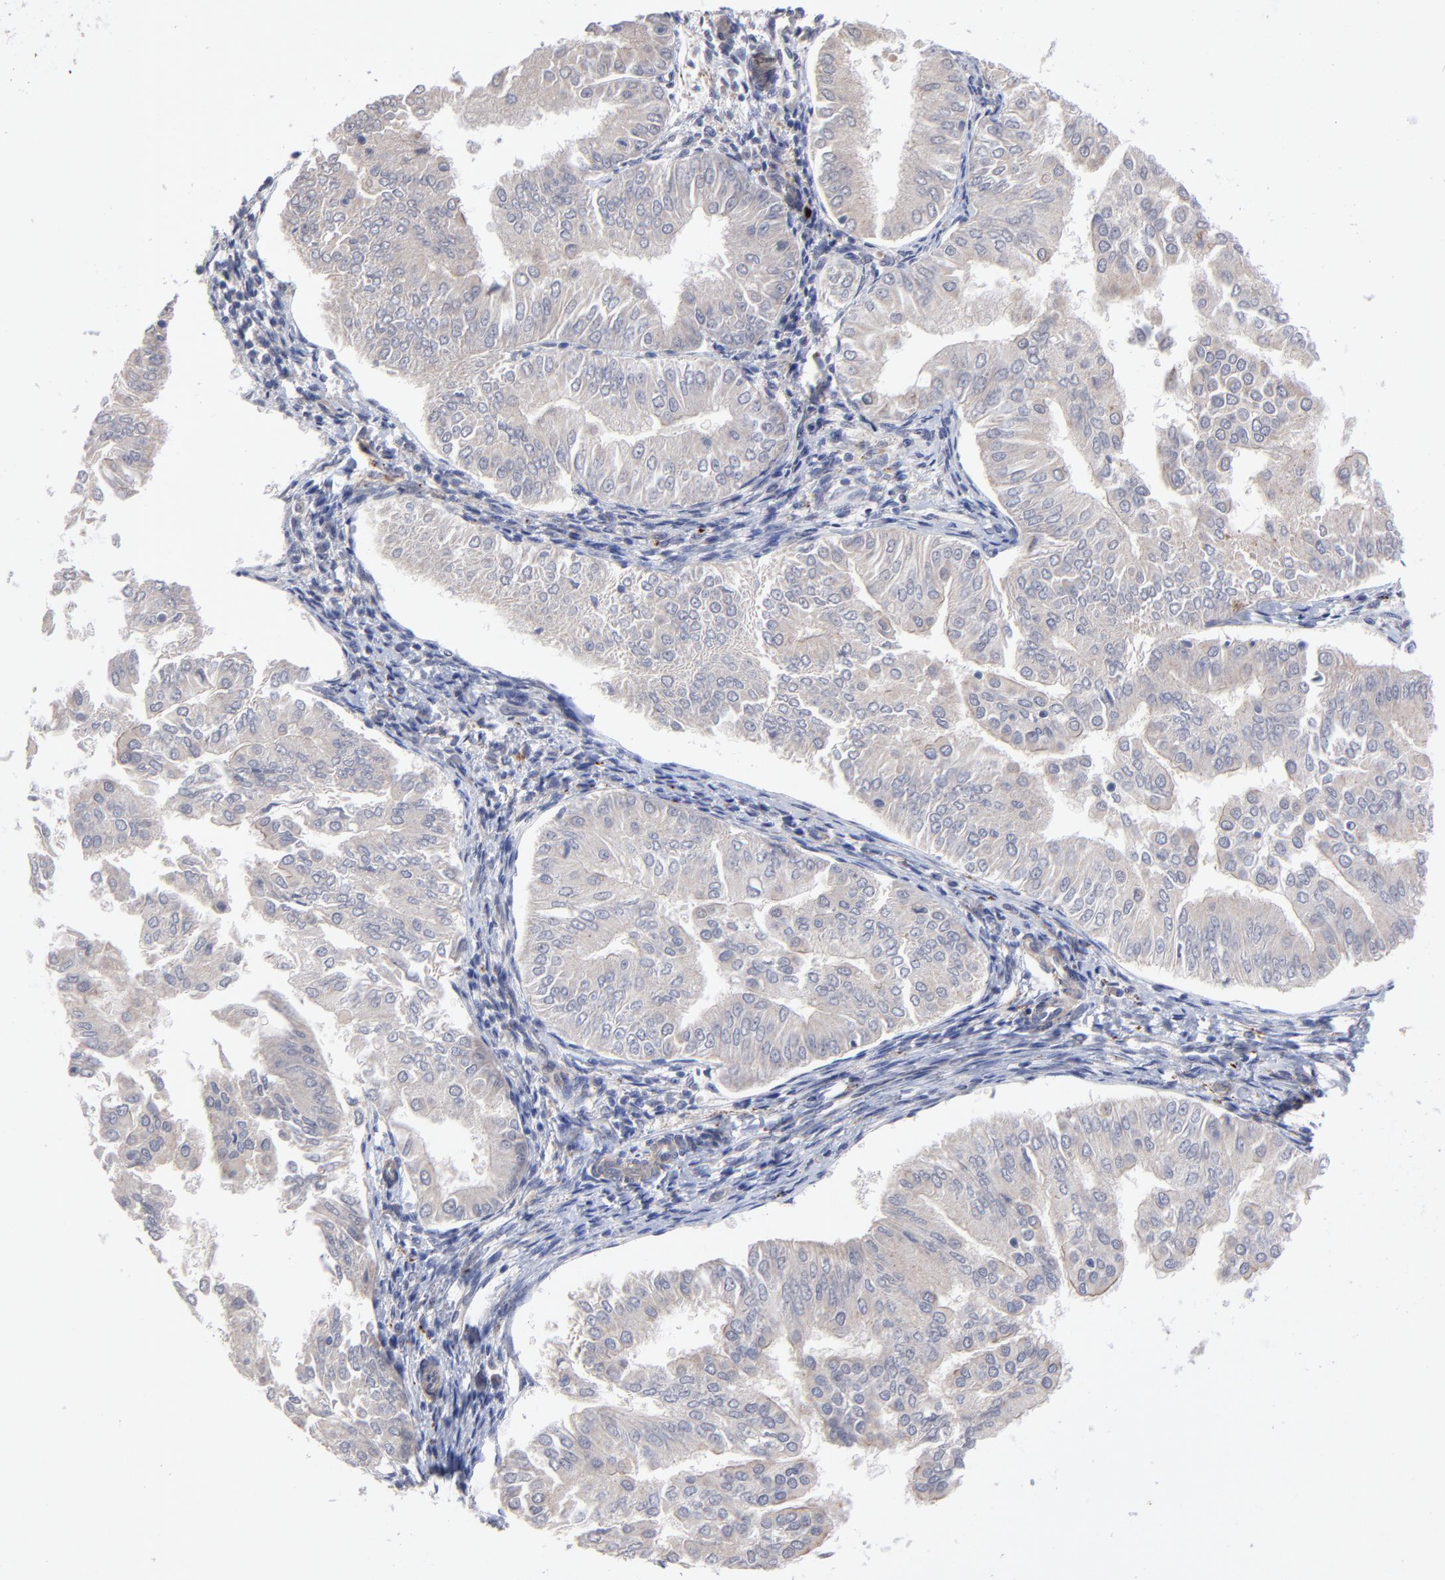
{"staining": {"intensity": "negative", "quantity": "none", "location": "none"}, "tissue": "endometrial cancer", "cell_type": "Tumor cells", "image_type": "cancer", "snomed": [{"axis": "morphology", "description": "Adenocarcinoma, NOS"}, {"axis": "topography", "description": "Endometrium"}], "caption": "Image shows no protein expression in tumor cells of adenocarcinoma (endometrial) tissue. The staining was performed using DAB (3,3'-diaminobenzidine) to visualize the protein expression in brown, while the nuclei were stained in blue with hematoxylin (Magnification: 20x).", "gene": "PDE4B", "patient": {"sex": "female", "age": 53}}